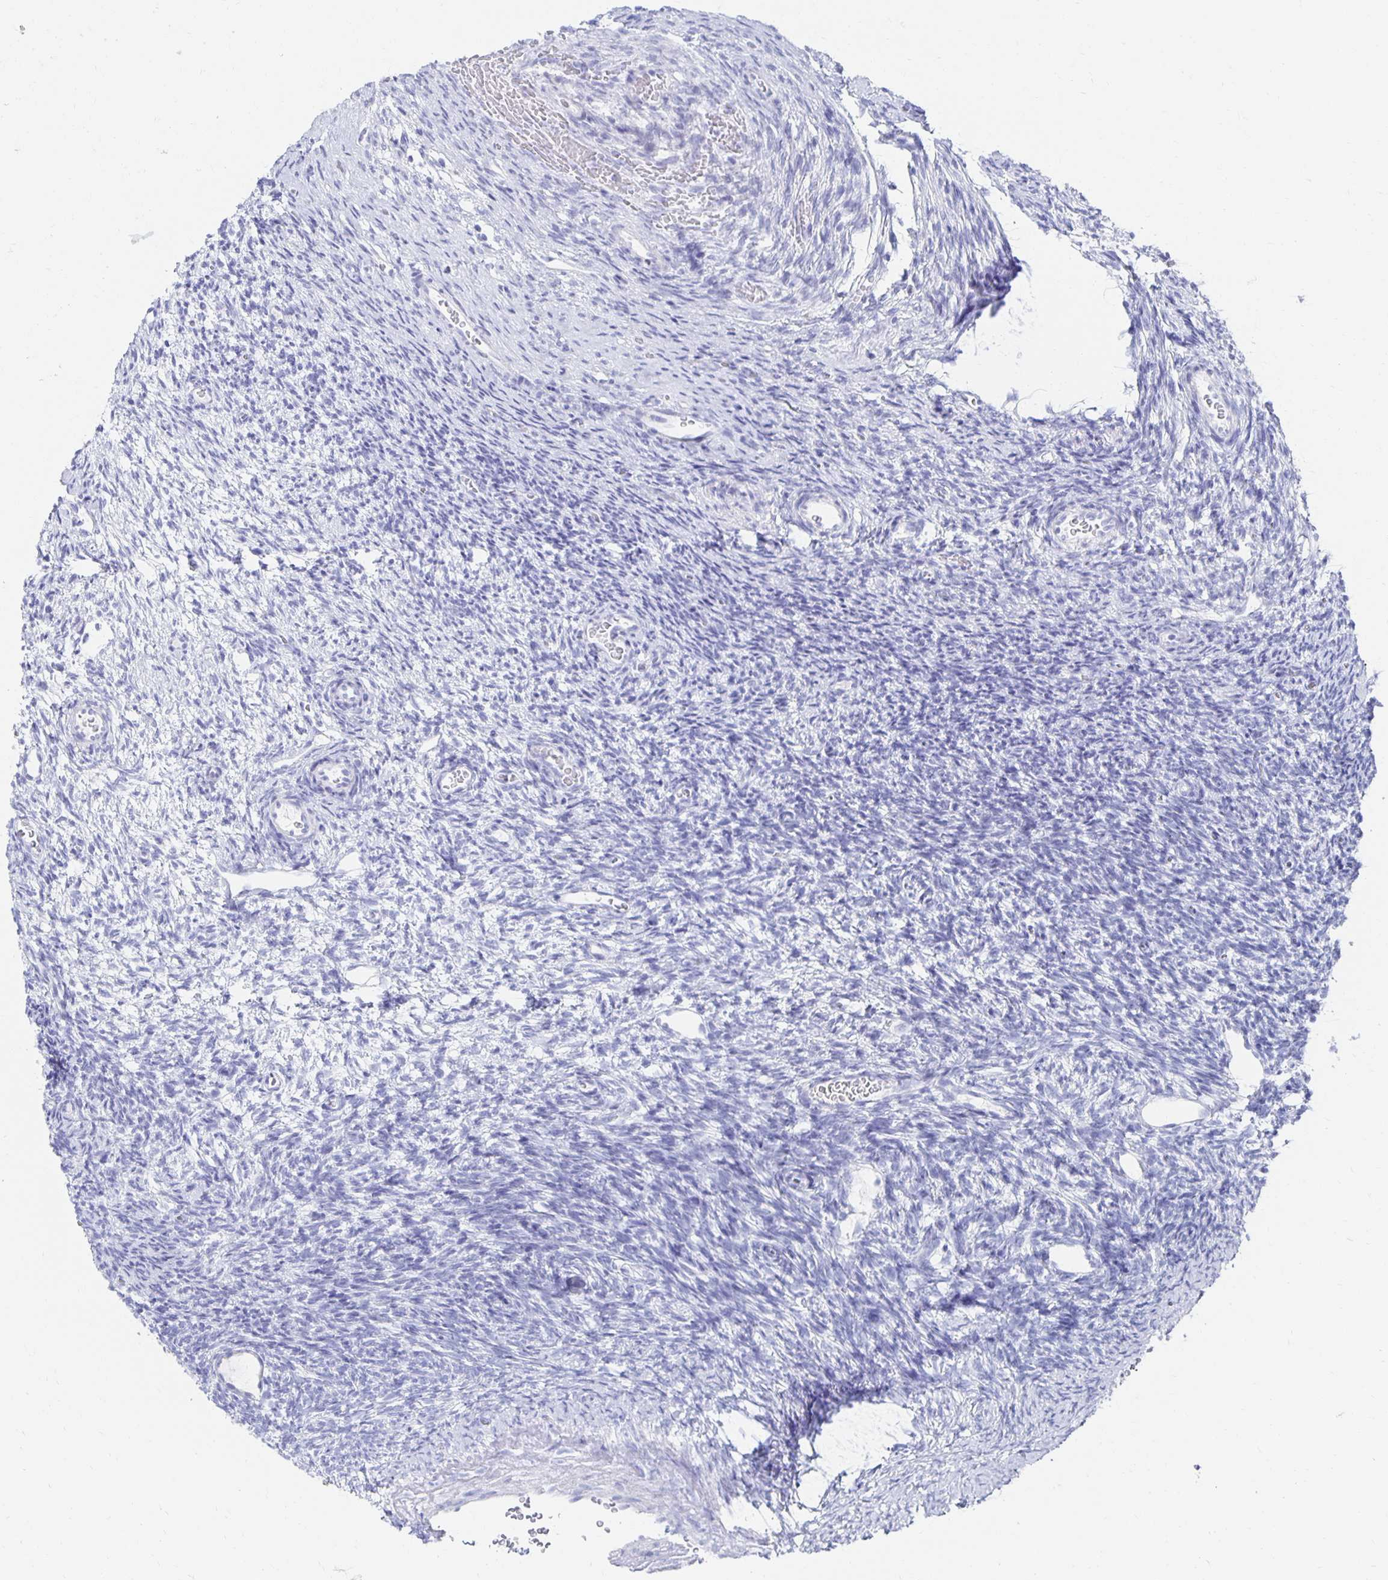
{"staining": {"intensity": "negative", "quantity": "none", "location": "none"}, "tissue": "ovary", "cell_type": "Ovarian stroma cells", "image_type": "normal", "snomed": [{"axis": "morphology", "description": "Normal tissue, NOS"}, {"axis": "topography", "description": "Ovary"}], "caption": "This is a image of immunohistochemistry (IHC) staining of unremarkable ovary, which shows no positivity in ovarian stroma cells.", "gene": "PRDM7", "patient": {"sex": "female", "age": 34}}